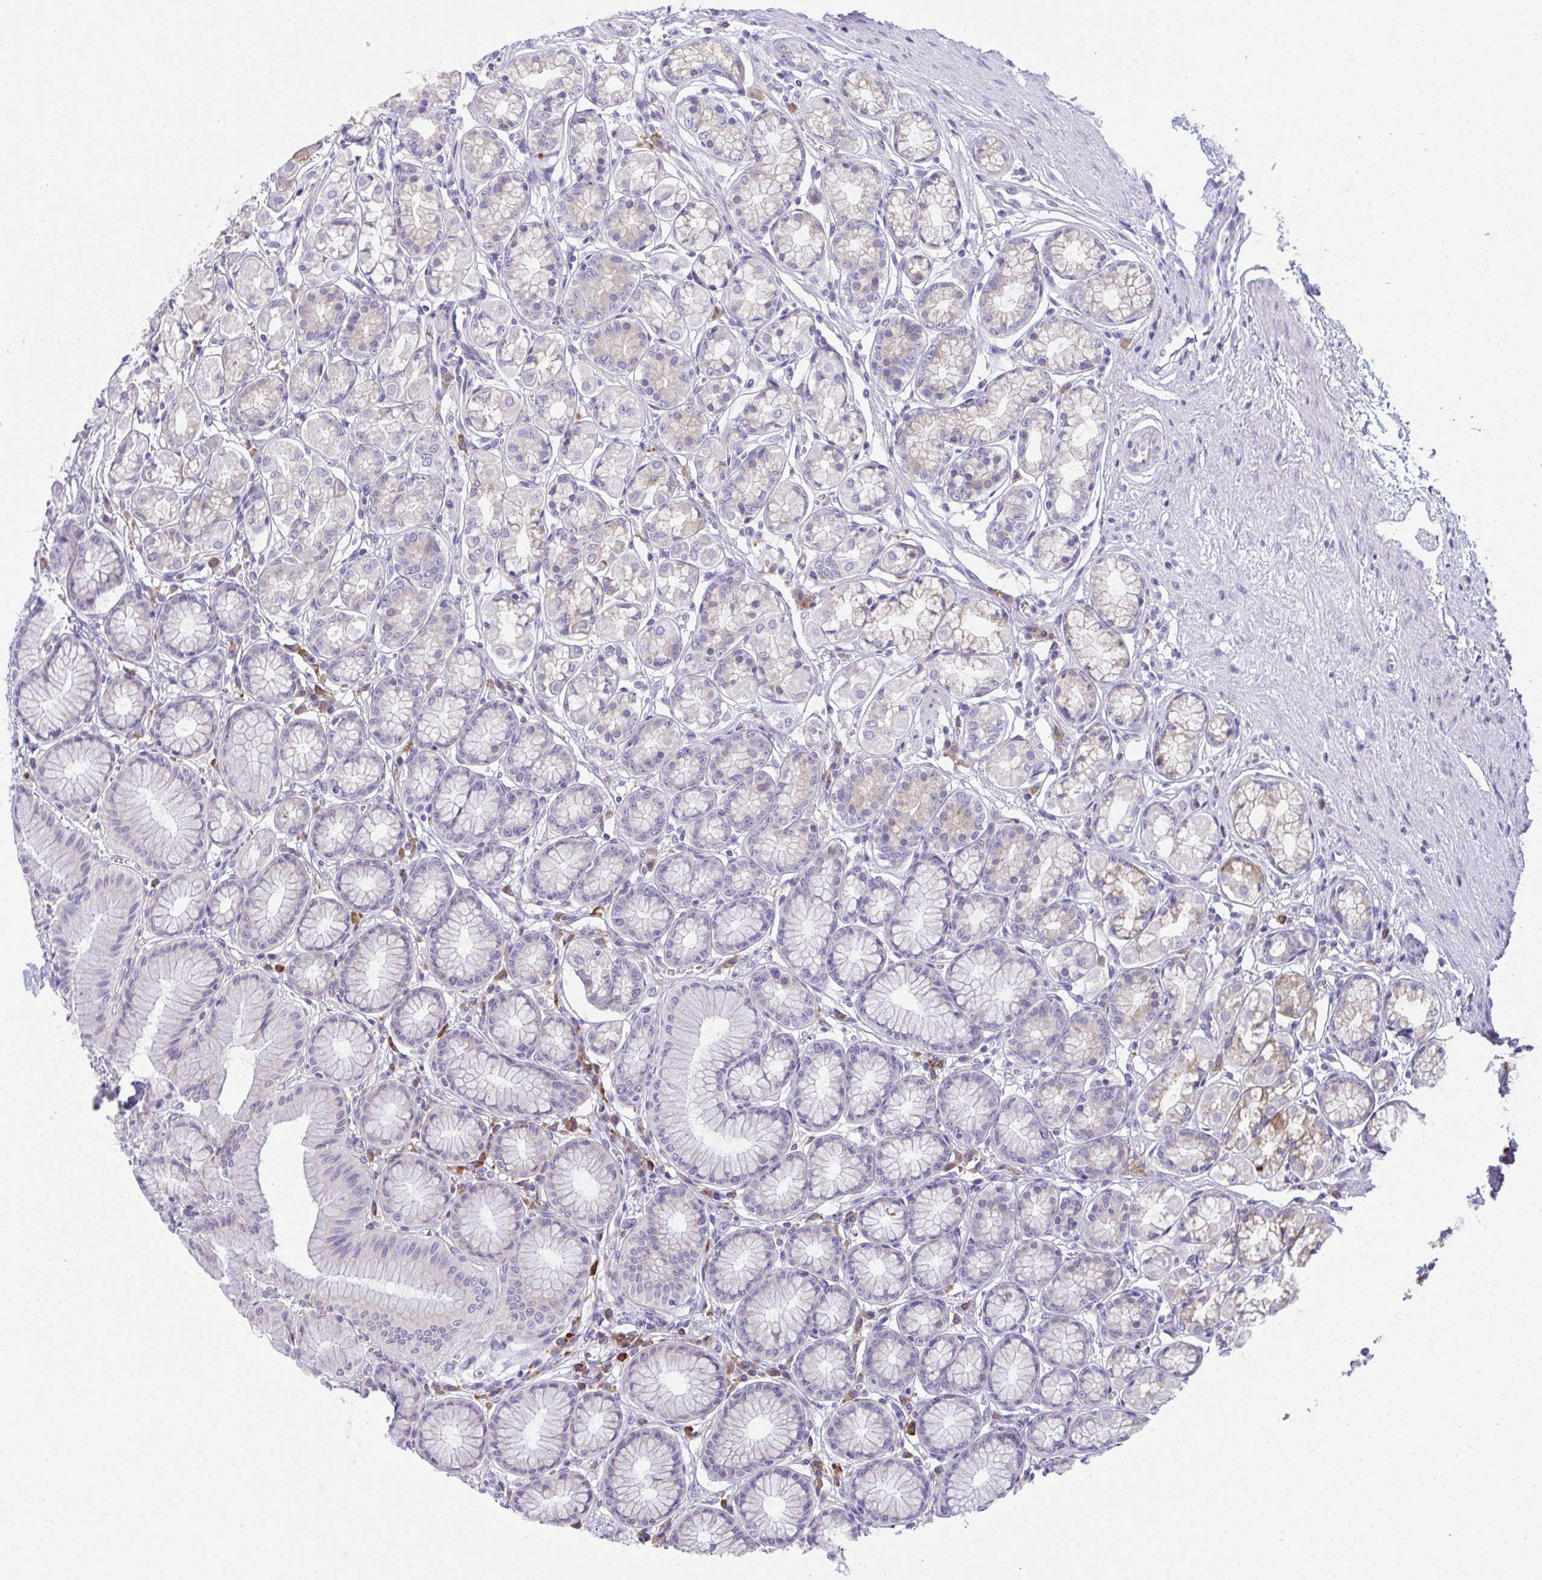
{"staining": {"intensity": "moderate", "quantity": "<25%", "location": "cytoplasmic/membranous"}, "tissue": "stomach", "cell_type": "Glandular cells", "image_type": "normal", "snomed": [{"axis": "morphology", "description": "Normal tissue, NOS"}, {"axis": "topography", "description": "Stomach"}, {"axis": "topography", "description": "Stomach, lower"}], "caption": "High-magnification brightfield microscopy of unremarkable stomach stained with DAB (3,3'-diaminobenzidine) (brown) and counterstained with hematoxylin (blue). glandular cells exhibit moderate cytoplasmic/membranous expression is seen in approximately<25% of cells. (Brightfield microscopy of DAB IHC at high magnification).", "gene": "FASLG", "patient": {"sex": "male", "age": 76}}